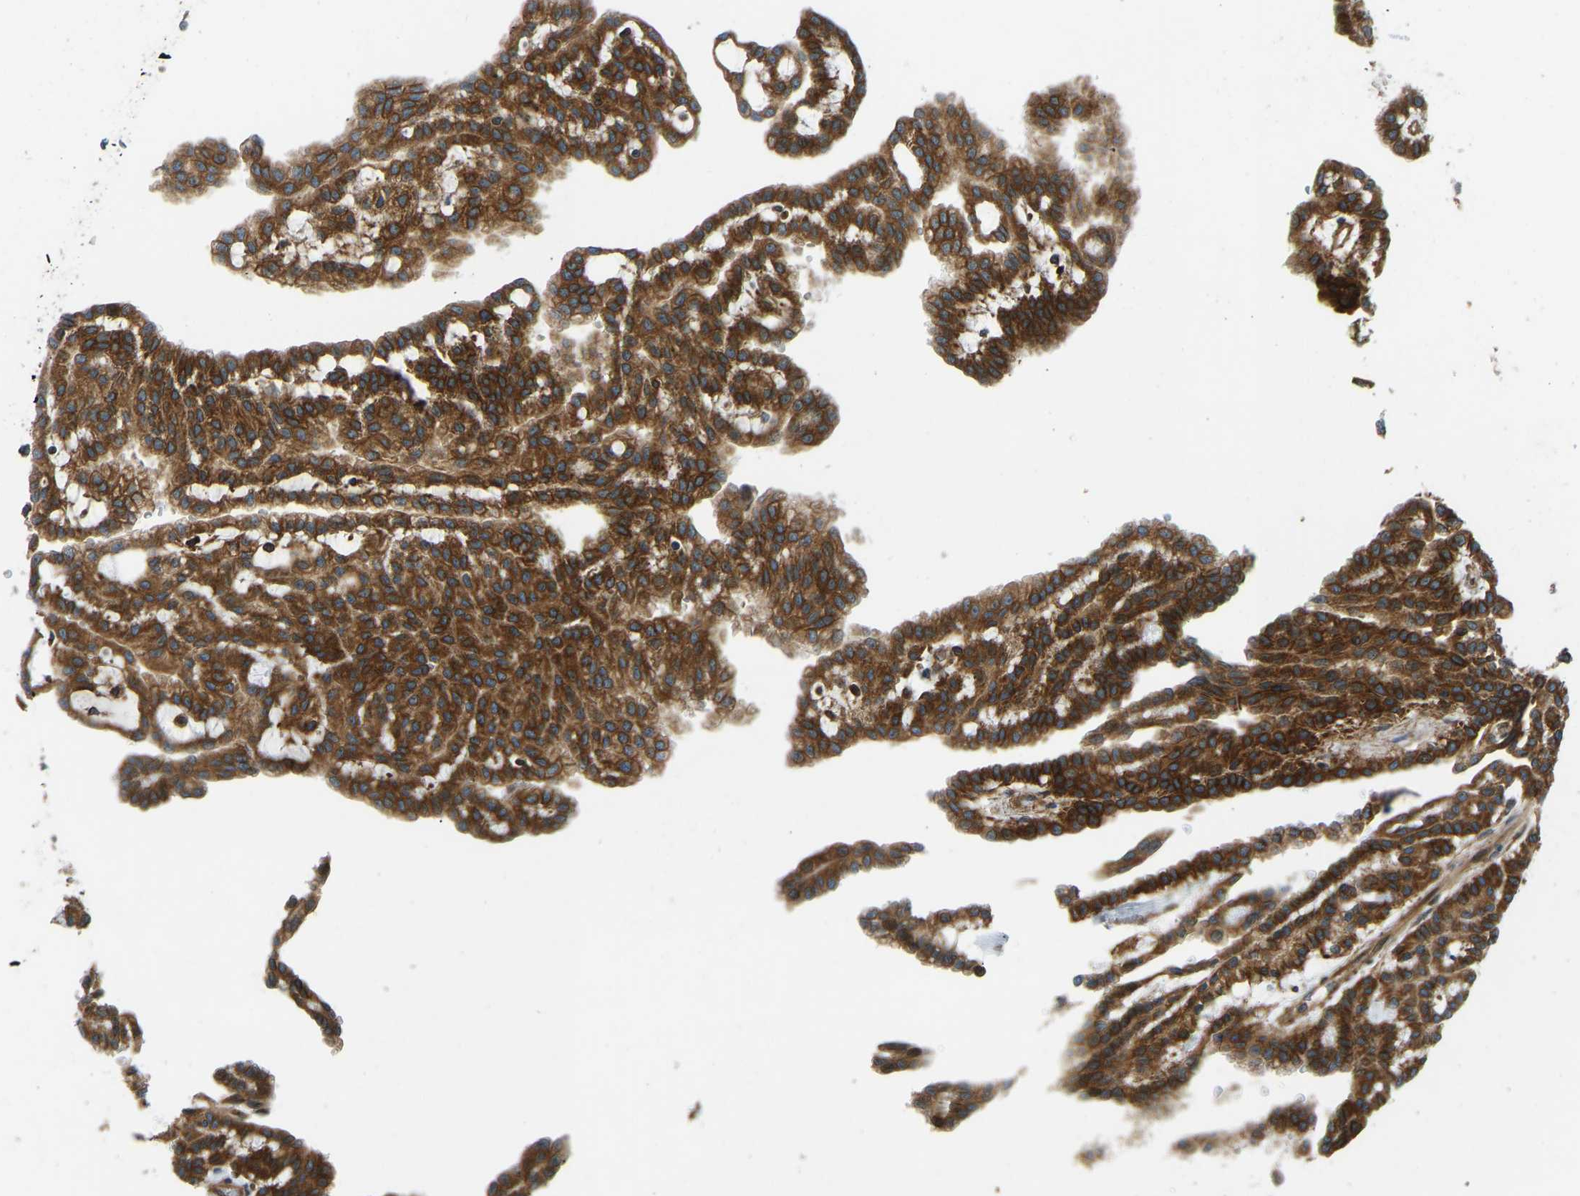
{"staining": {"intensity": "strong", "quantity": ">75%", "location": "cytoplasmic/membranous"}, "tissue": "renal cancer", "cell_type": "Tumor cells", "image_type": "cancer", "snomed": [{"axis": "morphology", "description": "Adenocarcinoma, NOS"}, {"axis": "topography", "description": "Kidney"}], "caption": "Protein analysis of adenocarcinoma (renal) tissue displays strong cytoplasmic/membranous expression in about >75% of tumor cells.", "gene": "OS9", "patient": {"sex": "male", "age": 63}}